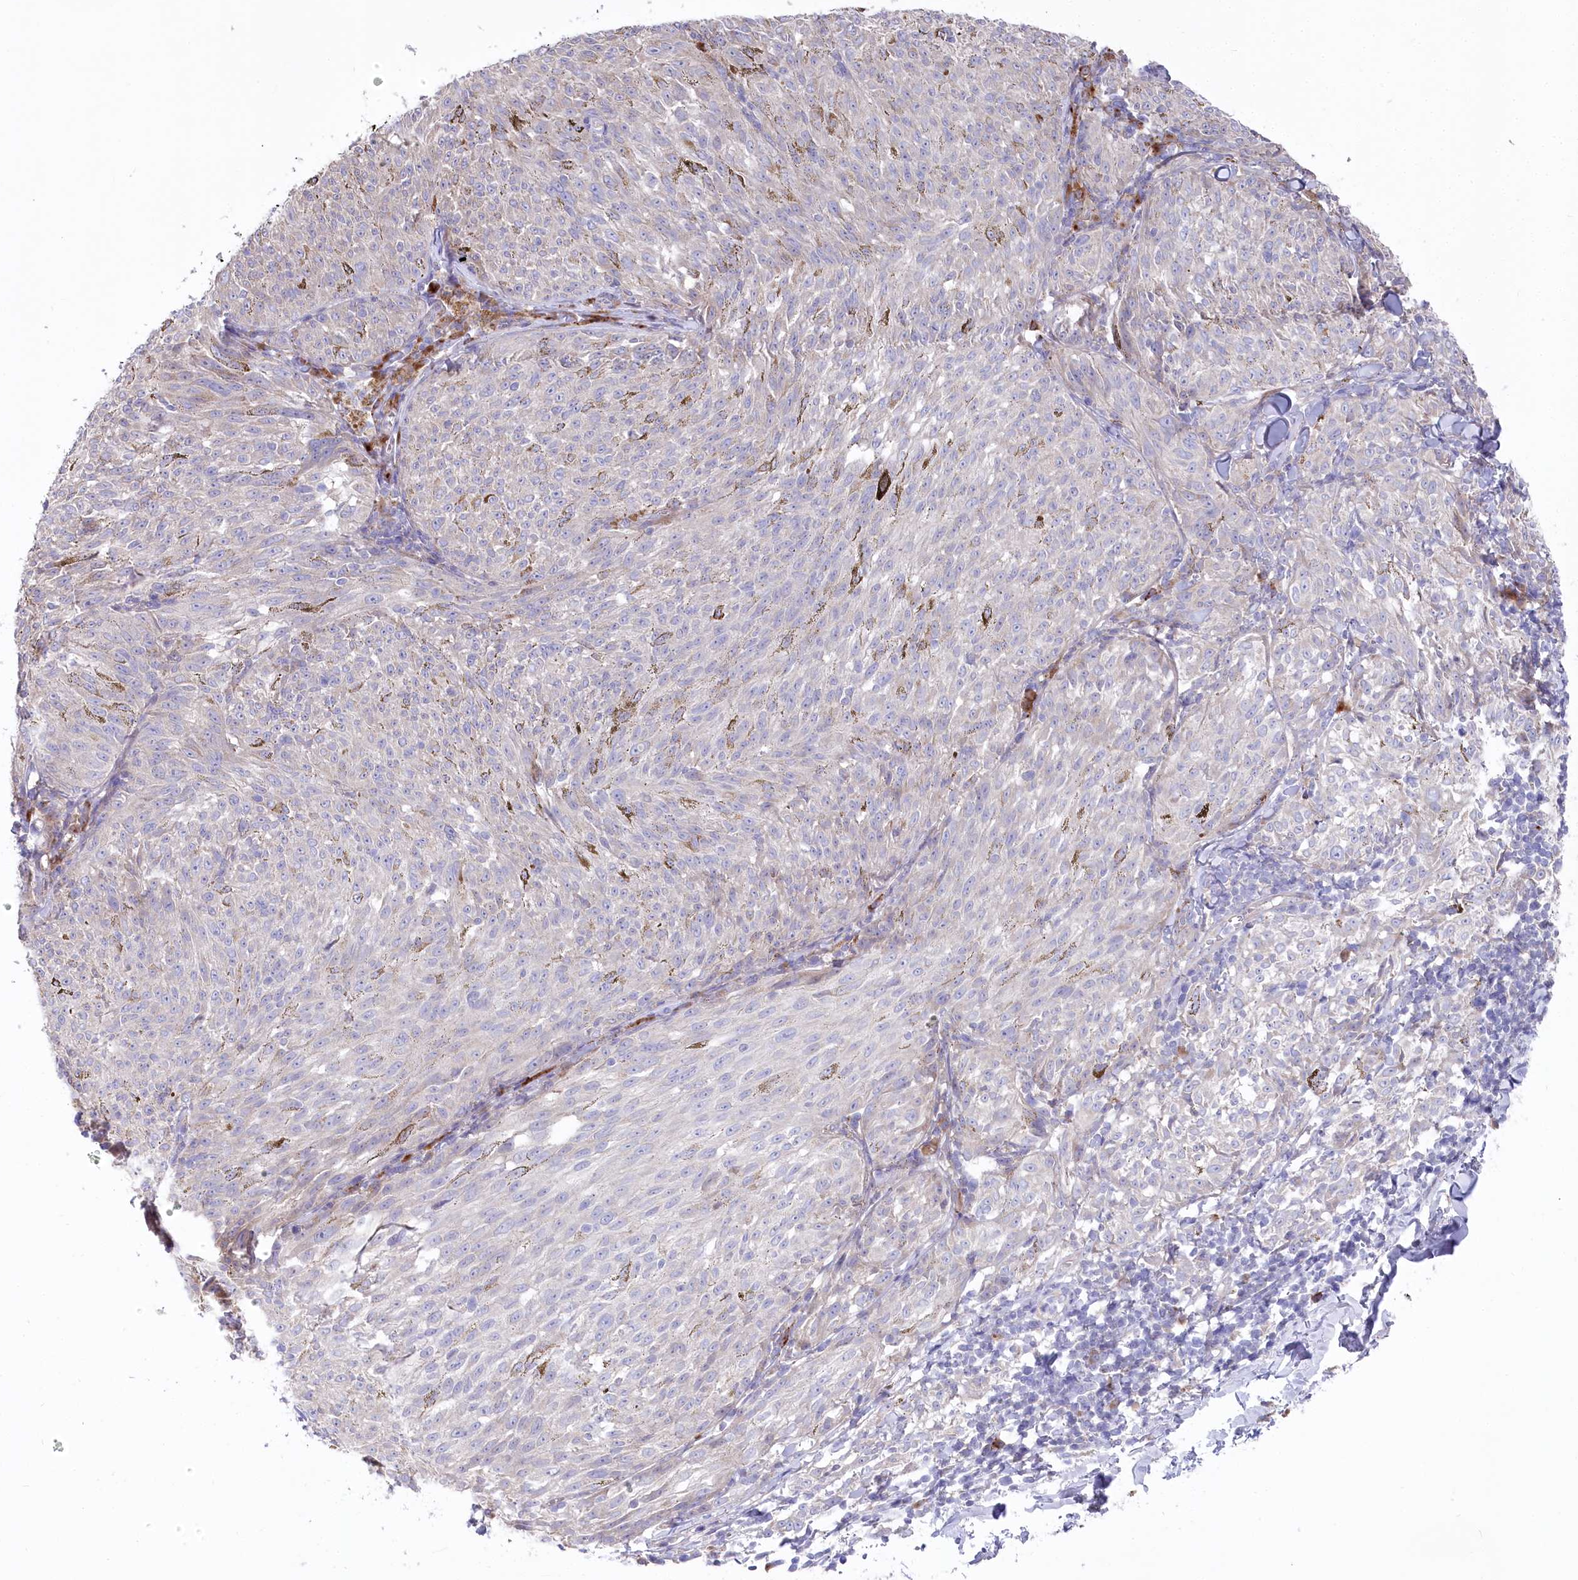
{"staining": {"intensity": "negative", "quantity": "none", "location": "none"}, "tissue": "melanoma", "cell_type": "Tumor cells", "image_type": "cancer", "snomed": [{"axis": "morphology", "description": "Malignant melanoma, NOS"}, {"axis": "topography", "description": "Skin"}], "caption": "IHC micrograph of neoplastic tissue: human melanoma stained with DAB (3,3'-diaminobenzidine) exhibits no significant protein staining in tumor cells.", "gene": "POGLUT1", "patient": {"sex": "female", "age": 72}}